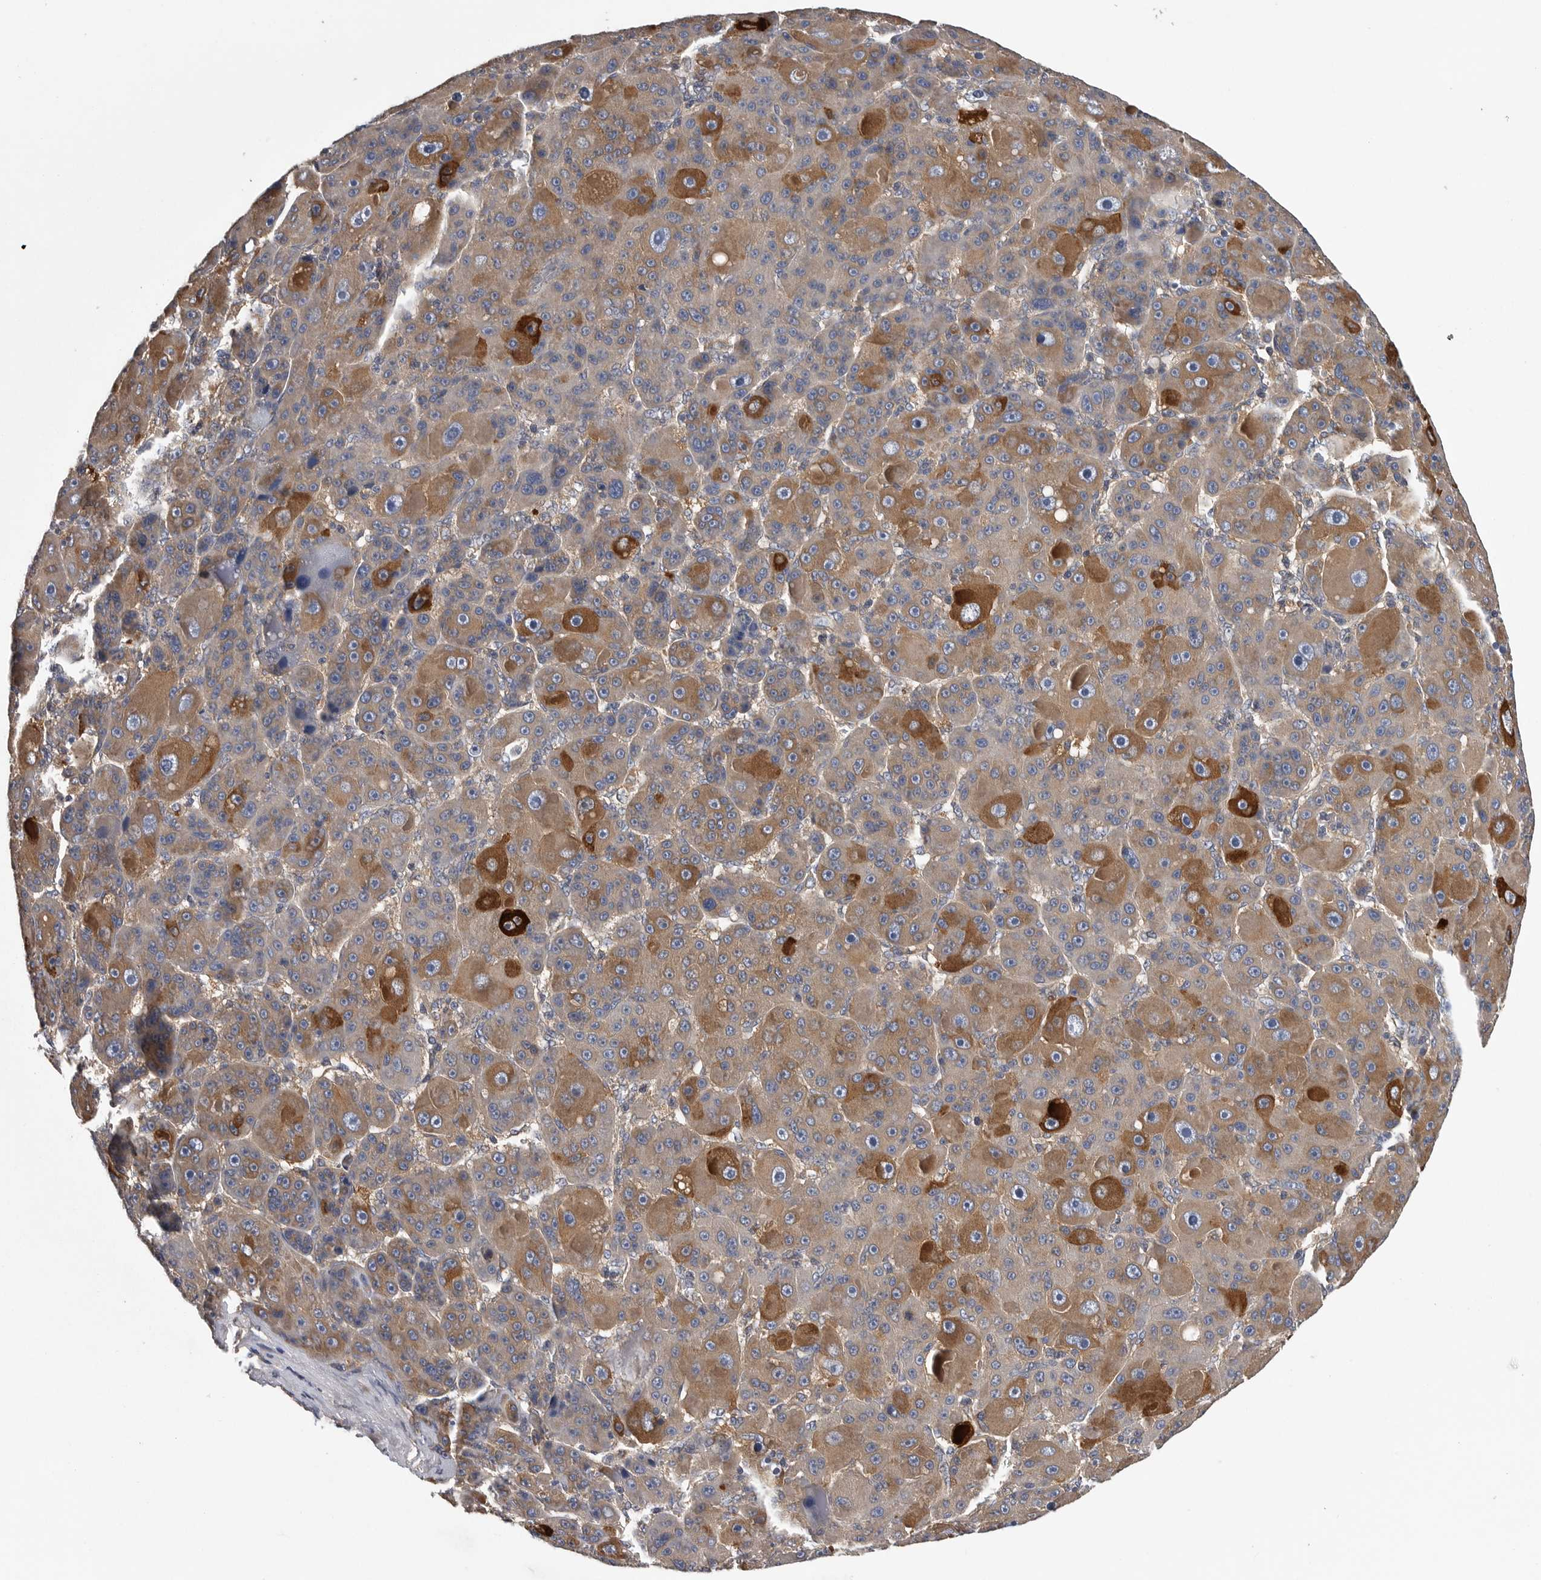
{"staining": {"intensity": "strong", "quantity": "25%-75%", "location": "cytoplasmic/membranous"}, "tissue": "liver cancer", "cell_type": "Tumor cells", "image_type": "cancer", "snomed": [{"axis": "morphology", "description": "Carcinoma, Hepatocellular, NOS"}, {"axis": "topography", "description": "Liver"}], "caption": "Hepatocellular carcinoma (liver) stained for a protein demonstrates strong cytoplasmic/membranous positivity in tumor cells.", "gene": "OXR1", "patient": {"sex": "male", "age": 76}}